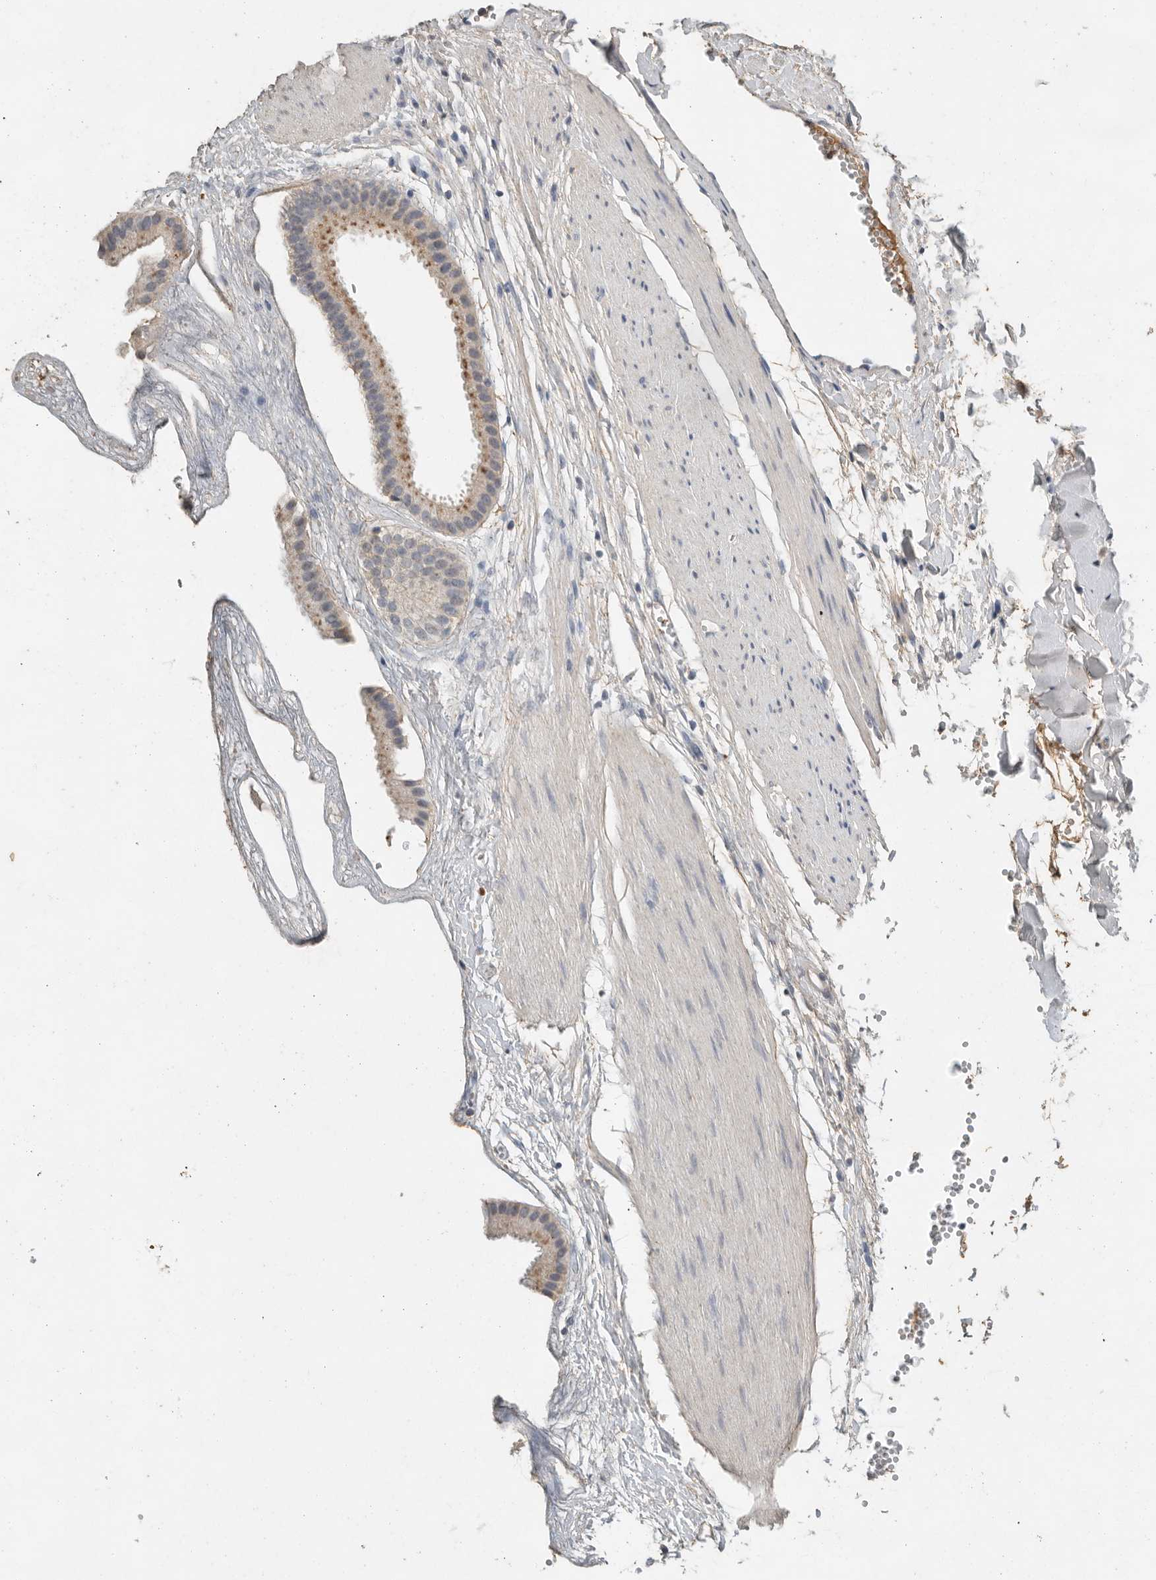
{"staining": {"intensity": "weak", "quantity": "25%-75%", "location": "cytoplasmic/membranous"}, "tissue": "gallbladder", "cell_type": "Glandular cells", "image_type": "normal", "snomed": [{"axis": "morphology", "description": "Normal tissue, NOS"}, {"axis": "topography", "description": "Gallbladder"}], "caption": "Protein expression analysis of benign gallbladder displays weak cytoplasmic/membranous expression in approximately 25%-75% of glandular cells.", "gene": "CTF1", "patient": {"sex": "female", "age": 64}}